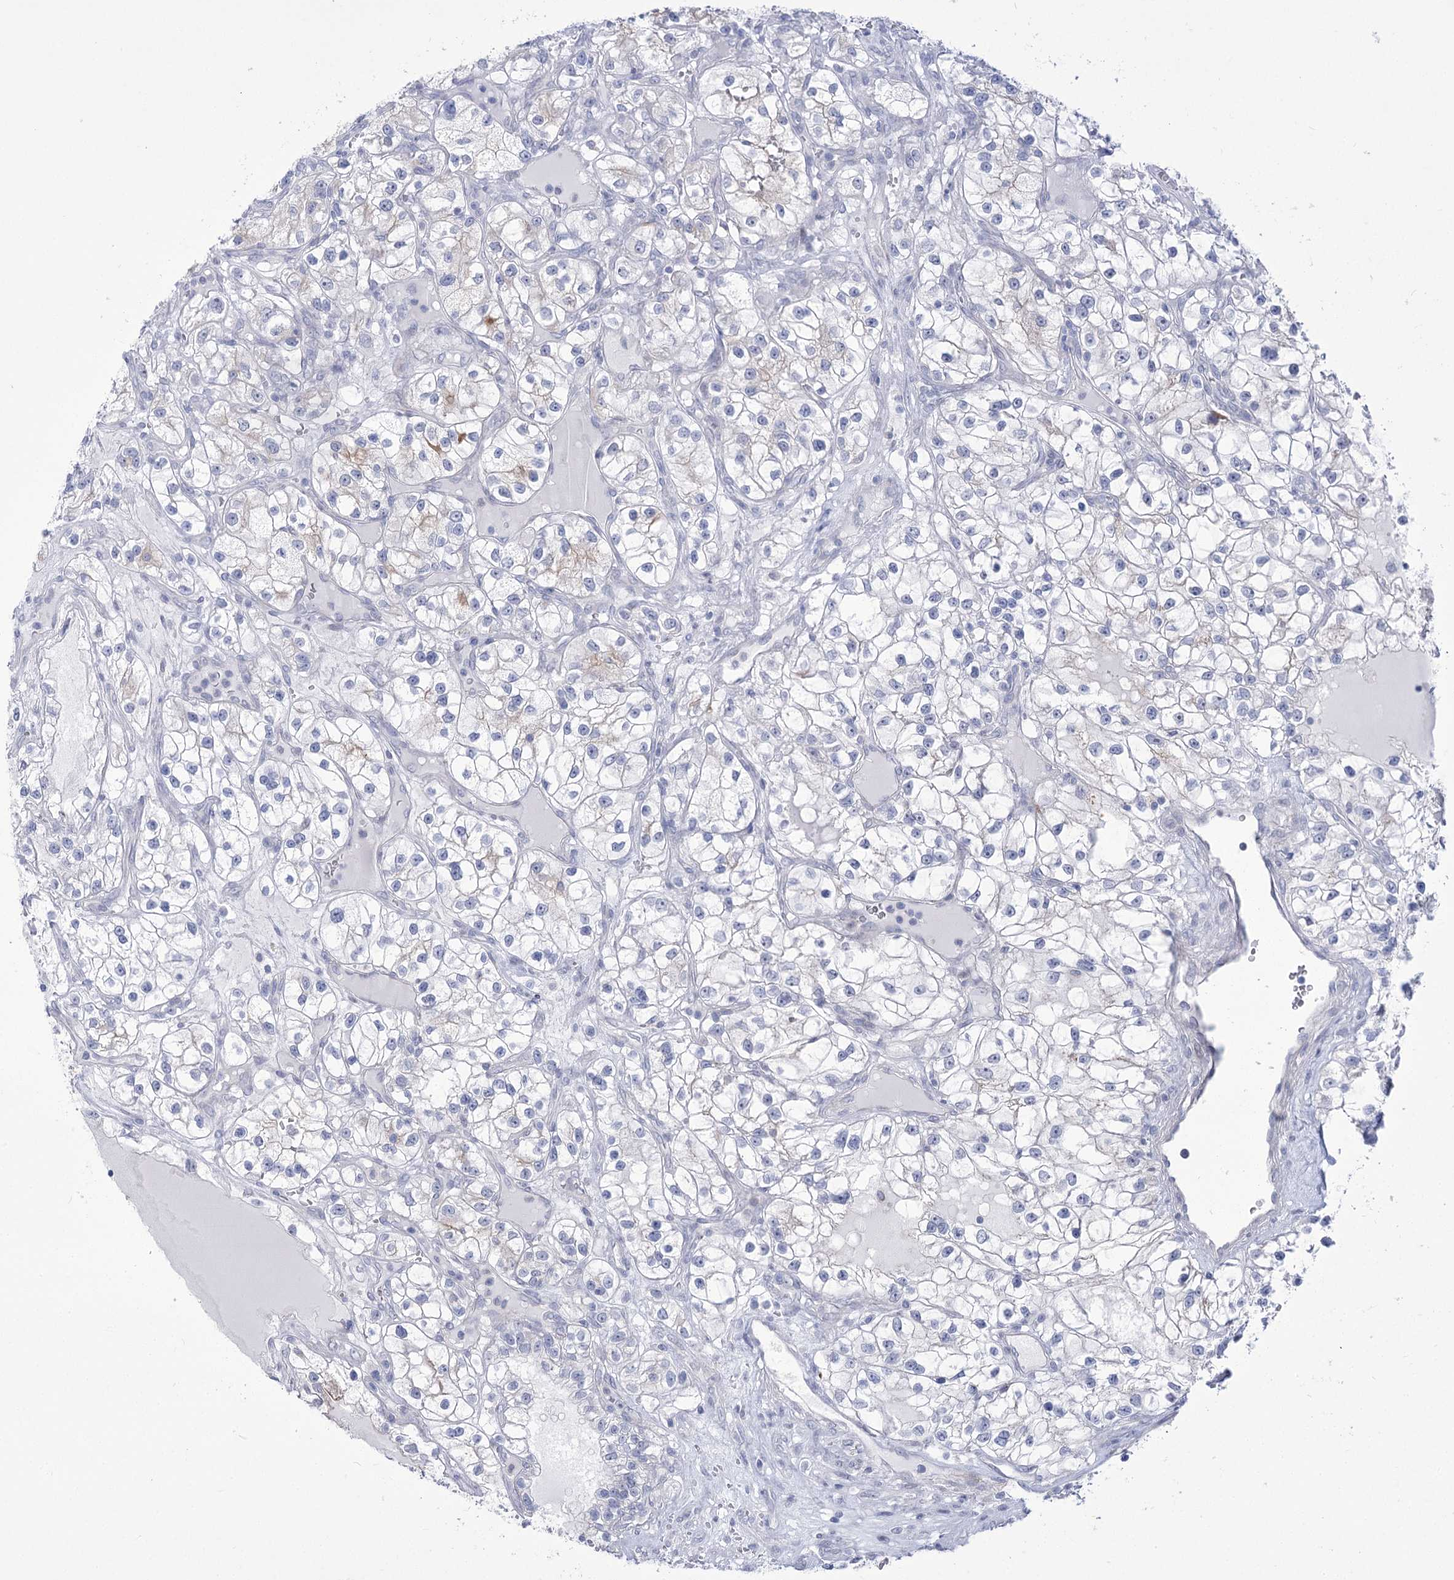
{"staining": {"intensity": "negative", "quantity": "none", "location": "none"}, "tissue": "renal cancer", "cell_type": "Tumor cells", "image_type": "cancer", "snomed": [{"axis": "morphology", "description": "Adenocarcinoma, NOS"}, {"axis": "topography", "description": "Kidney"}], "caption": "Tumor cells show no significant expression in renal cancer (adenocarcinoma). The staining is performed using DAB brown chromogen with nuclei counter-stained in using hematoxylin.", "gene": "BEND7", "patient": {"sex": "female", "age": 57}}